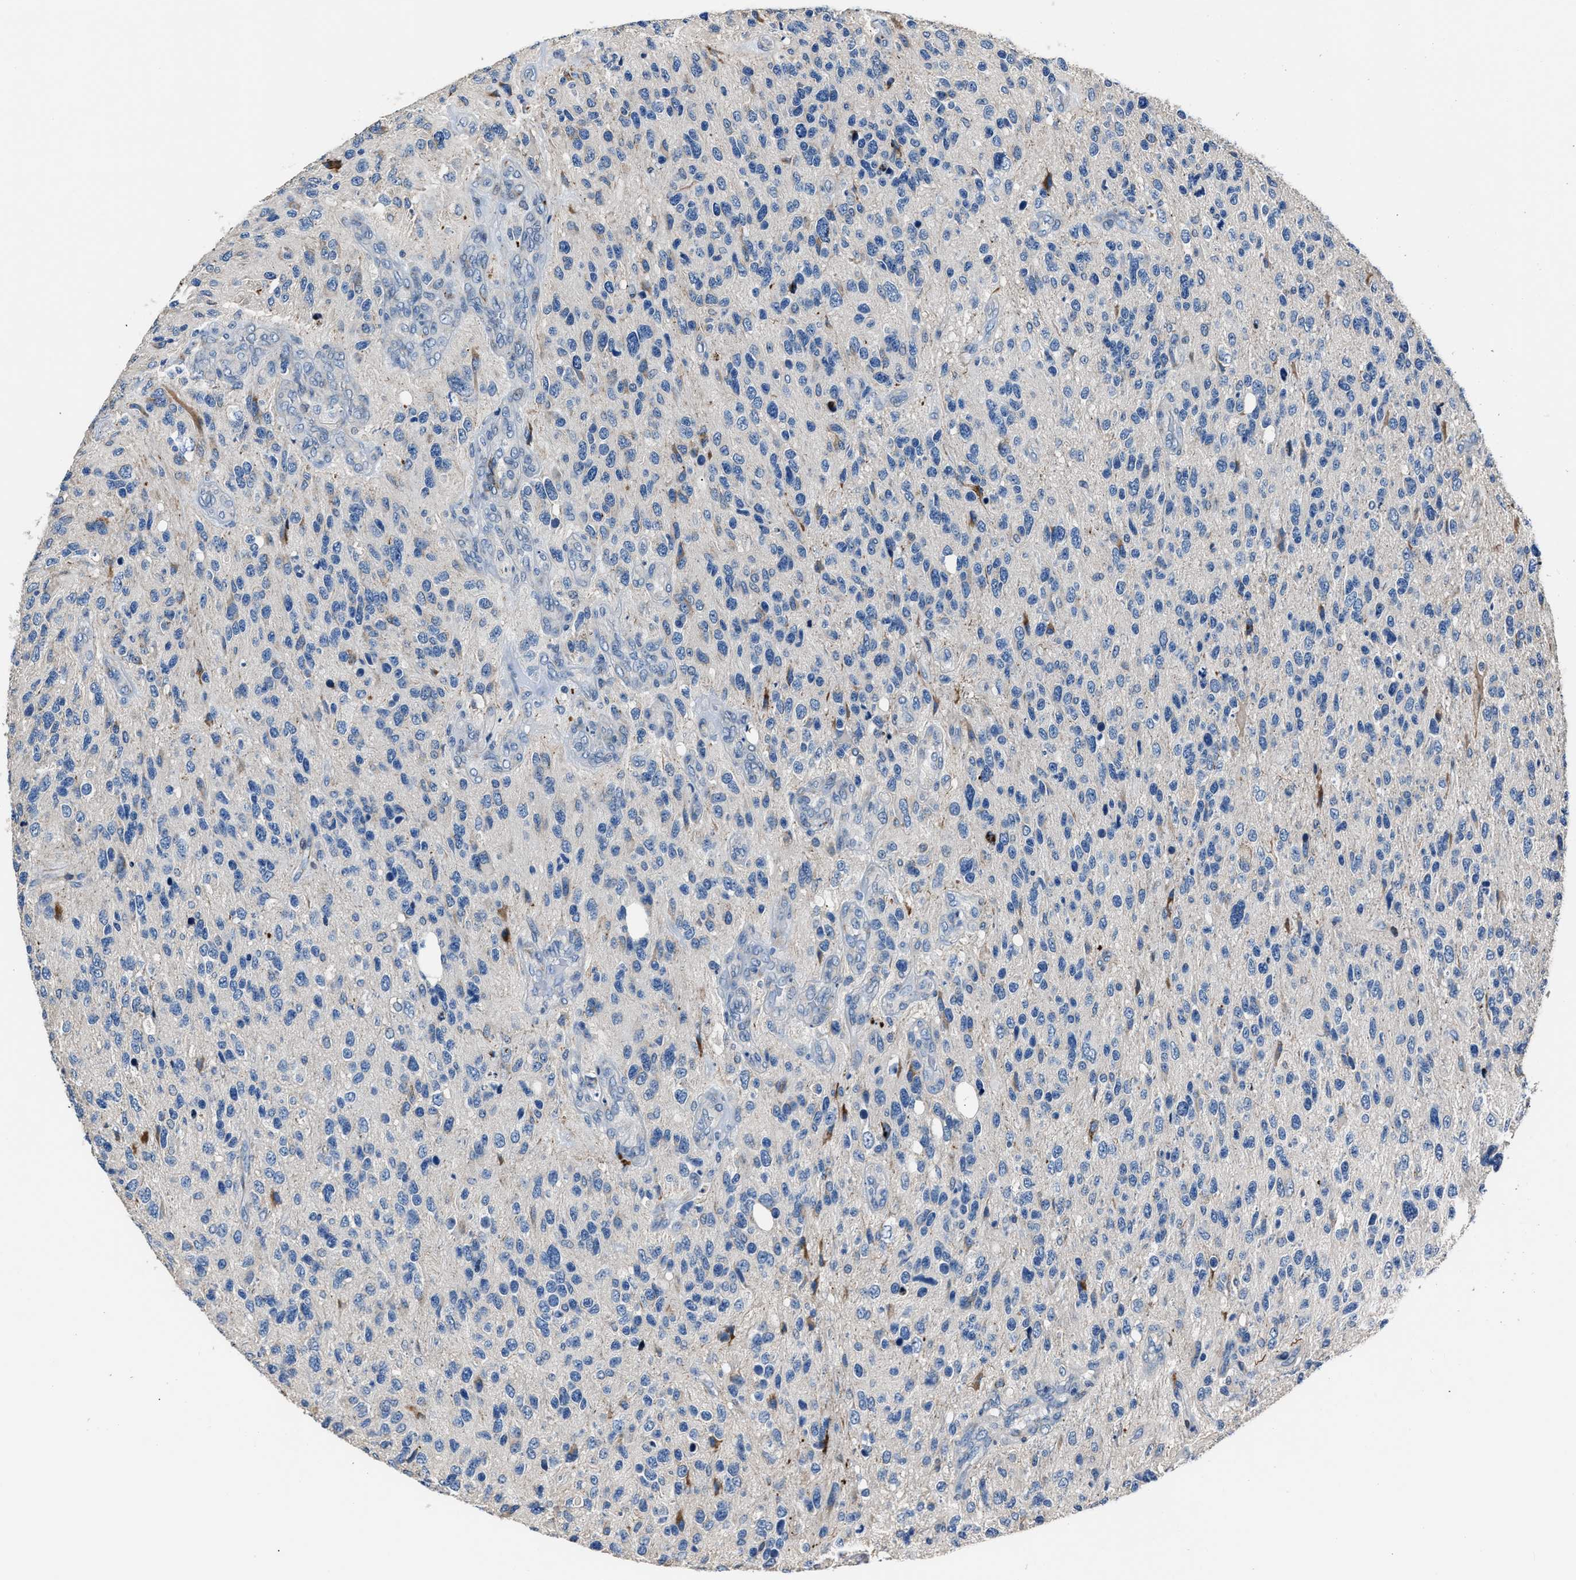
{"staining": {"intensity": "negative", "quantity": "none", "location": "none"}, "tissue": "glioma", "cell_type": "Tumor cells", "image_type": "cancer", "snomed": [{"axis": "morphology", "description": "Glioma, malignant, High grade"}, {"axis": "topography", "description": "Brain"}], "caption": "High power microscopy image of an immunohistochemistry (IHC) photomicrograph of glioma, revealing no significant staining in tumor cells. The staining was performed using DAB to visualize the protein expression in brown, while the nuclei were stained in blue with hematoxylin (Magnification: 20x).", "gene": "DNAJC24", "patient": {"sex": "female", "age": 58}}